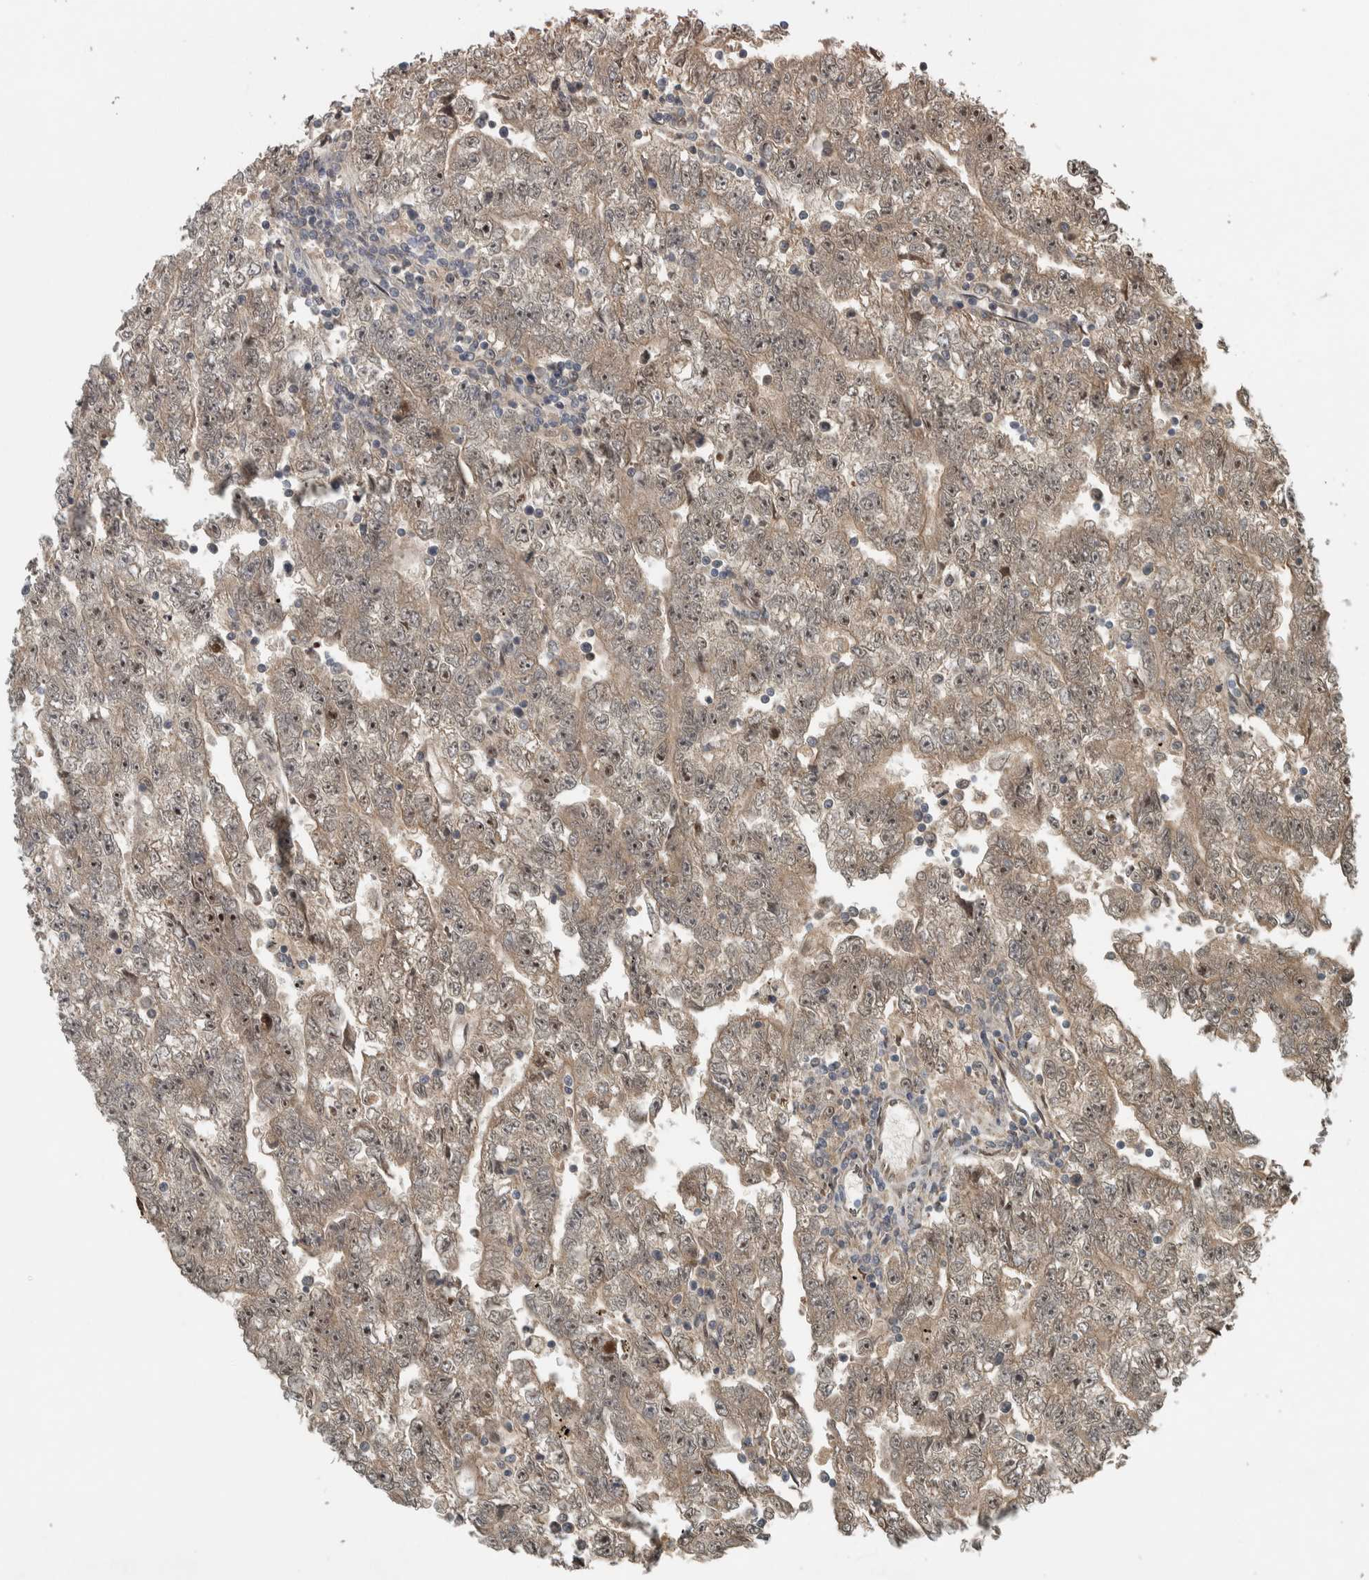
{"staining": {"intensity": "weak", "quantity": ">75%", "location": "cytoplasmic/membranous,nuclear"}, "tissue": "testis cancer", "cell_type": "Tumor cells", "image_type": "cancer", "snomed": [{"axis": "morphology", "description": "Carcinoma, Embryonal, NOS"}, {"axis": "topography", "description": "Testis"}], "caption": "Approximately >75% of tumor cells in testis embryonal carcinoma reveal weak cytoplasmic/membranous and nuclear protein positivity as visualized by brown immunohistochemical staining.", "gene": "XPO5", "patient": {"sex": "male", "age": 25}}